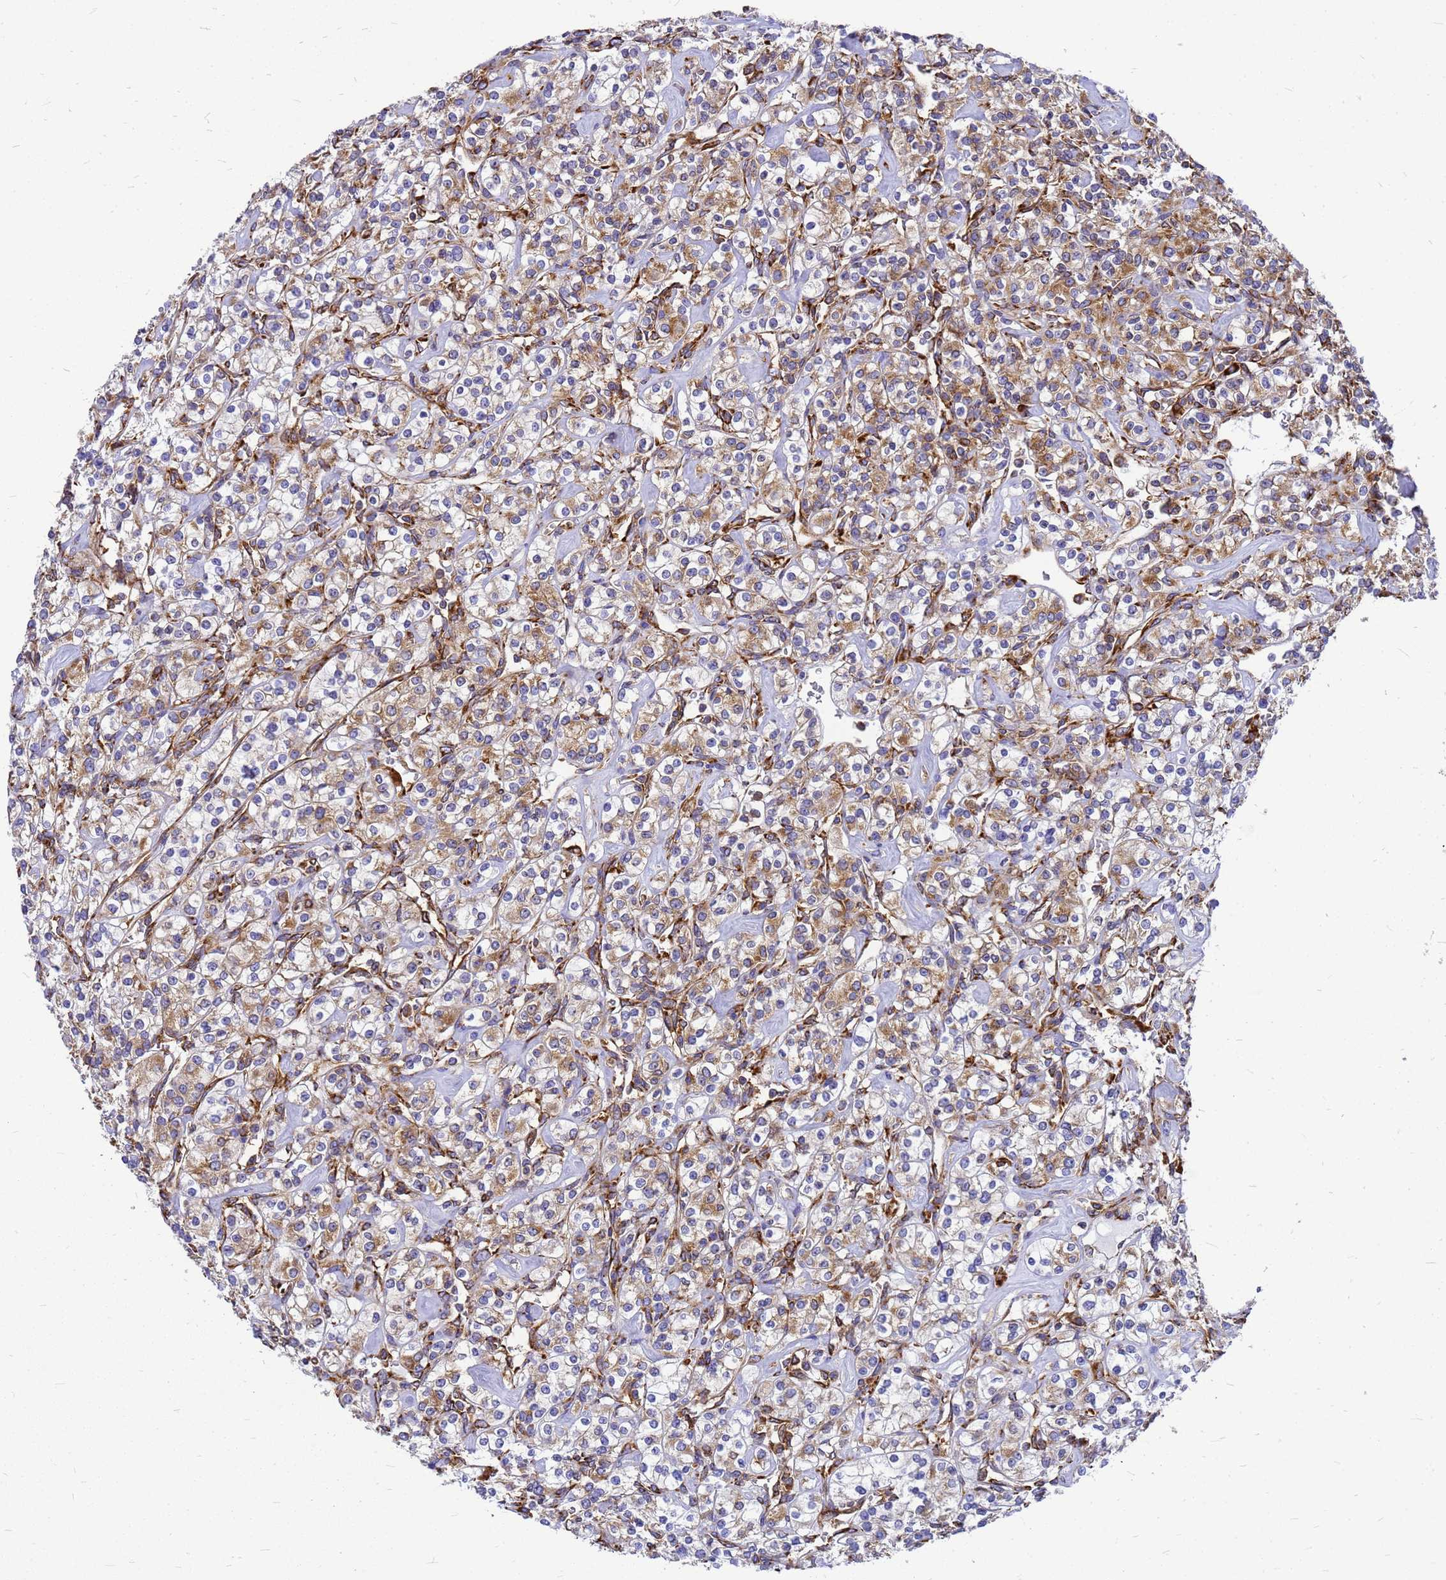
{"staining": {"intensity": "moderate", "quantity": ">75%", "location": "cytoplasmic/membranous"}, "tissue": "renal cancer", "cell_type": "Tumor cells", "image_type": "cancer", "snomed": [{"axis": "morphology", "description": "Adenocarcinoma, NOS"}, {"axis": "topography", "description": "Kidney"}], "caption": "Brown immunohistochemical staining in renal cancer reveals moderate cytoplasmic/membranous expression in approximately >75% of tumor cells.", "gene": "EEF1D", "patient": {"sex": "male", "age": 77}}